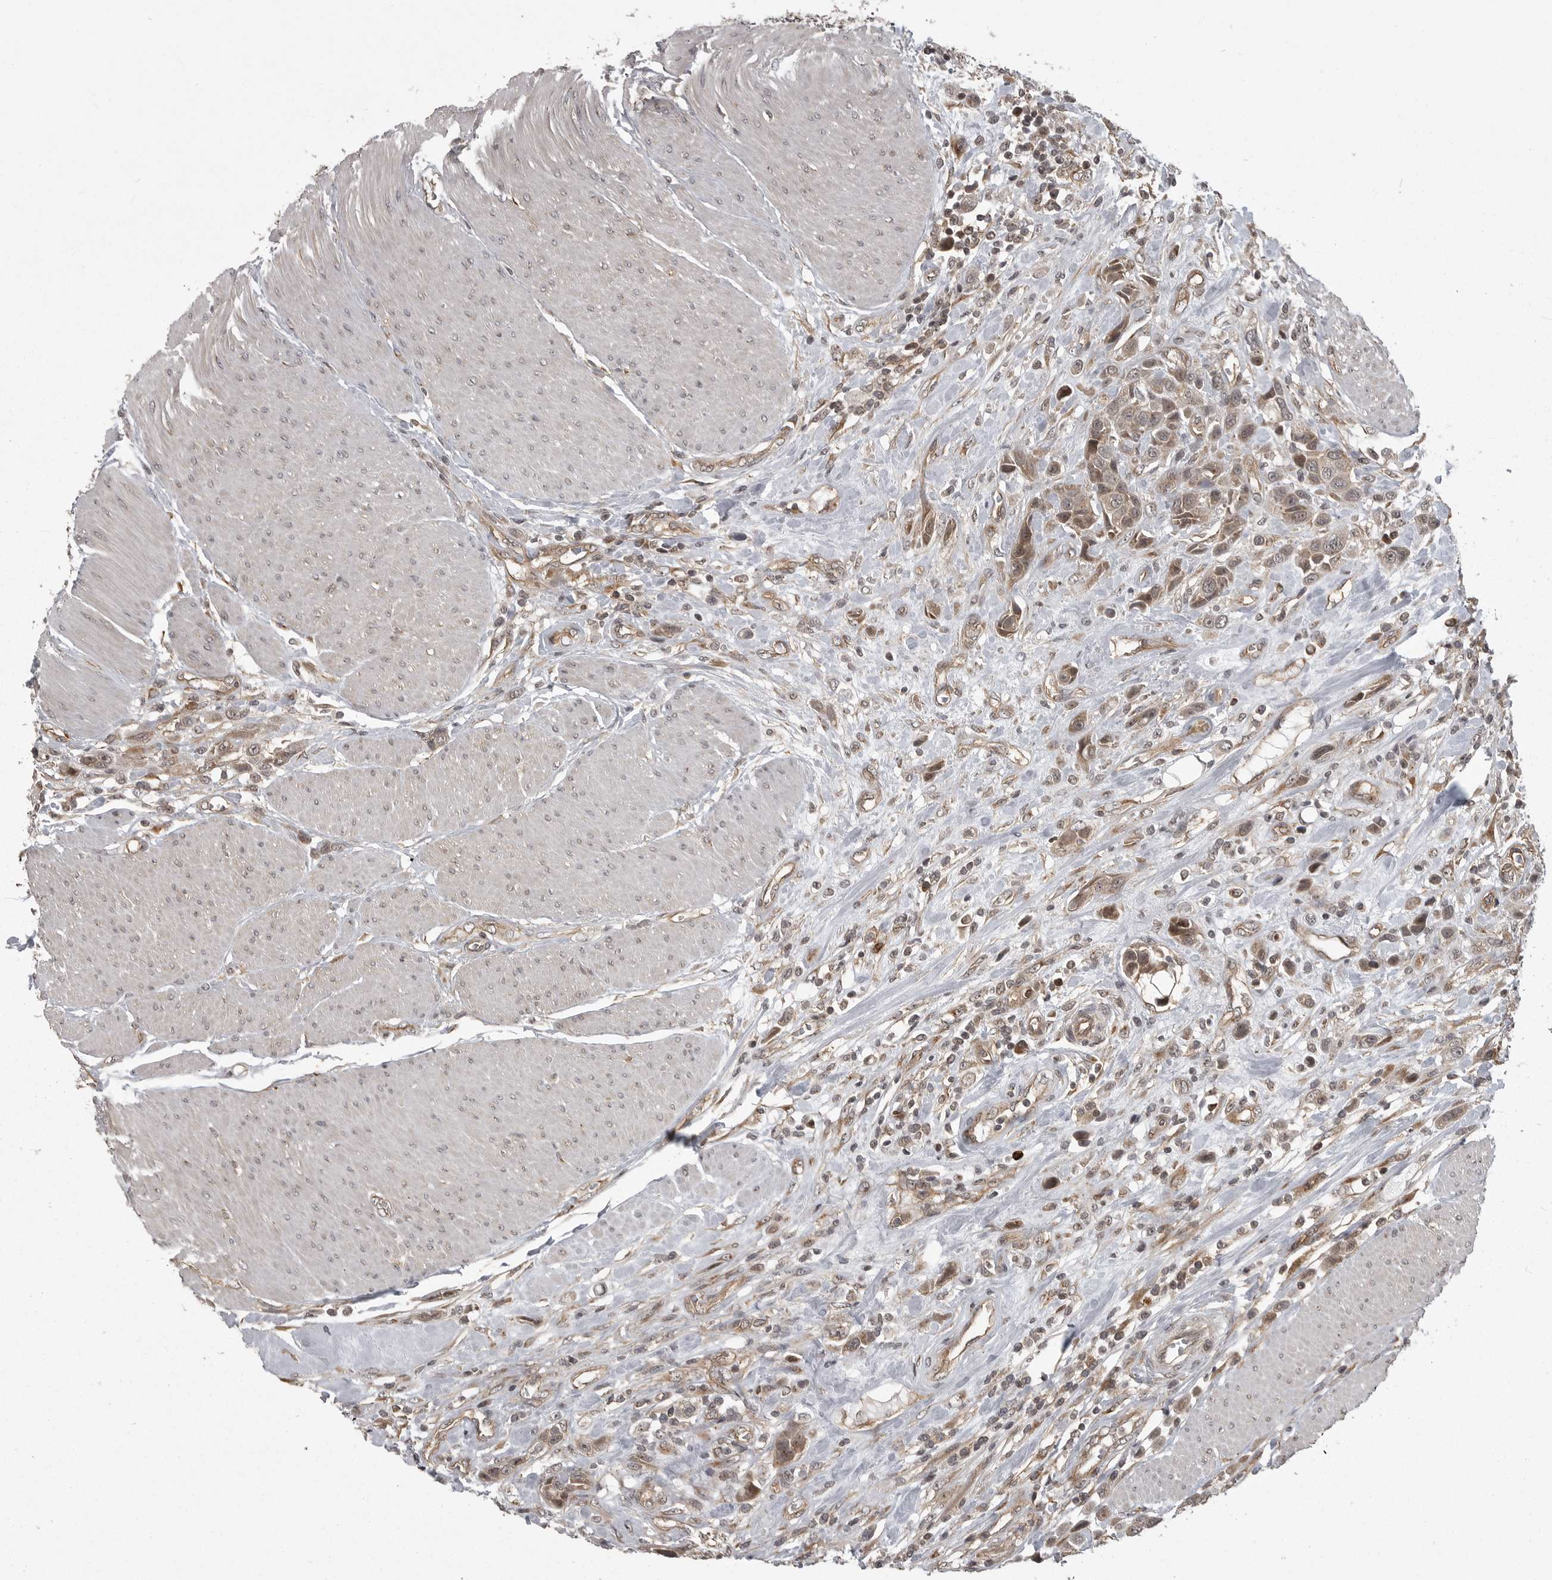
{"staining": {"intensity": "weak", "quantity": ">75%", "location": "cytoplasmic/membranous"}, "tissue": "urothelial cancer", "cell_type": "Tumor cells", "image_type": "cancer", "snomed": [{"axis": "morphology", "description": "Urothelial carcinoma, High grade"}, {"axis": "topography", "description": "Urinary bladder"}], "caption": "This micrograph demonstrates immunohistochemistry staining of urothelial carcinoma (high-grade), with low weak cytoplasmic/membranous staining in about >75% of tumor cells.", "gene": "DNAJC8", "patient": {"sex": "male", "age": 50}}